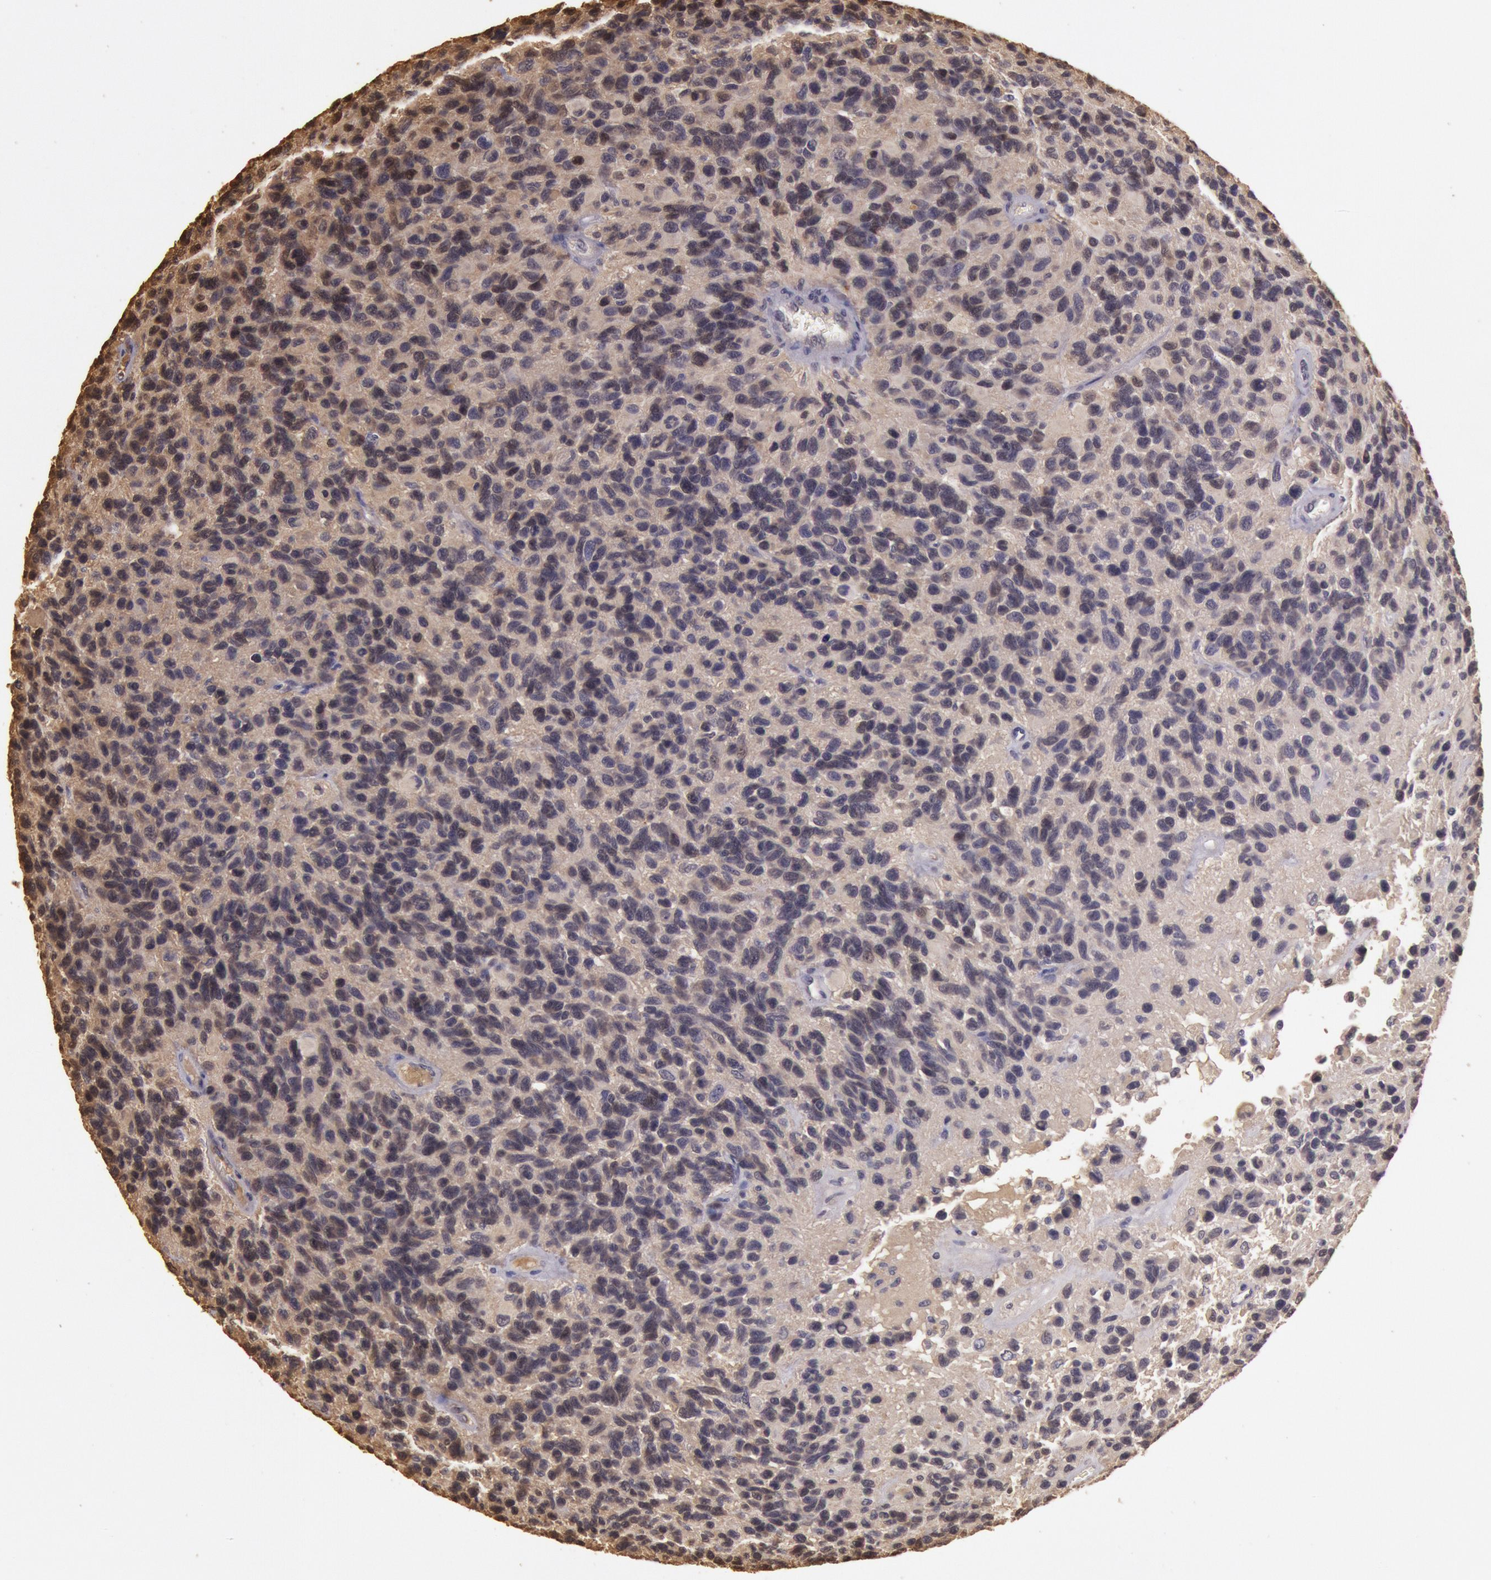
{"staining": {"intensity": "weak", "quantity": "<25%", "location": "nuclear"}, "tissue": "glioma", "cell_type": "Tumor cells", "image_type": "cancer", "snomed": [{"axis": "morphology", "description": "Glioma, malignant, High grade"}, {"axis": "topography", "description": "Brain"}], "caption": "Immunohistochemistry (IHC) of malignant glioma (high-grade) reveals no staining in tumor cells.", "gene": "SOD1", "patient": {"sex": "male", "age": 77}}